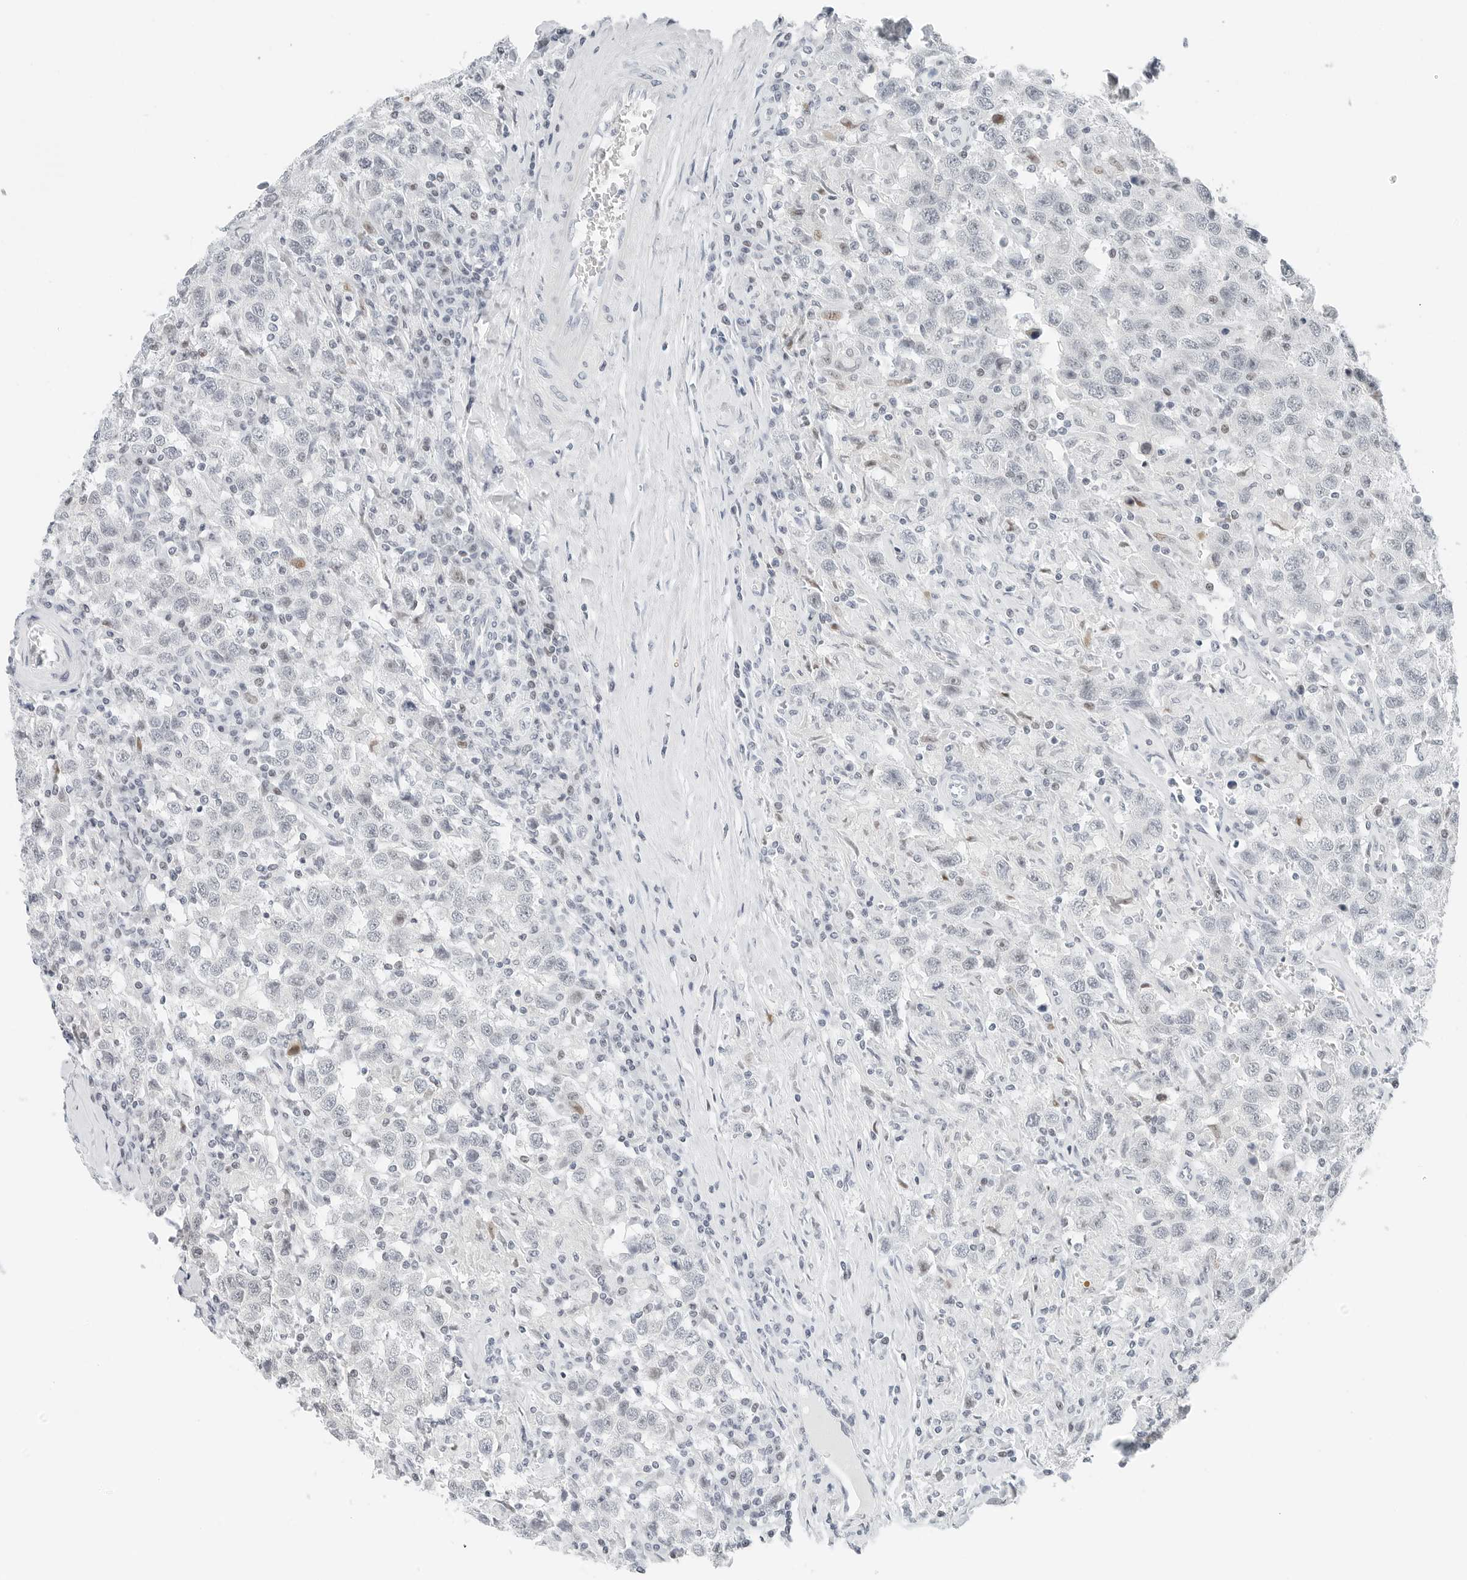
{"staining": {"intensity": "moderate", "quantity": "<25%", "location": "nuclear"}, "tissue": "testis cancer", "cell_type": "Tumor cells", "image_type": "cancer", "snomed": [{"axis": "morphology", "description": "Seminoma, NOS"}, {"axis": "topography", "description": "Testis"}], "caption": "Human testis cancer stained with a protein marker shows moderate staining in tumor cells.", "gene": "NTMT2", "patient": {"sex": "male", "age": 41}}